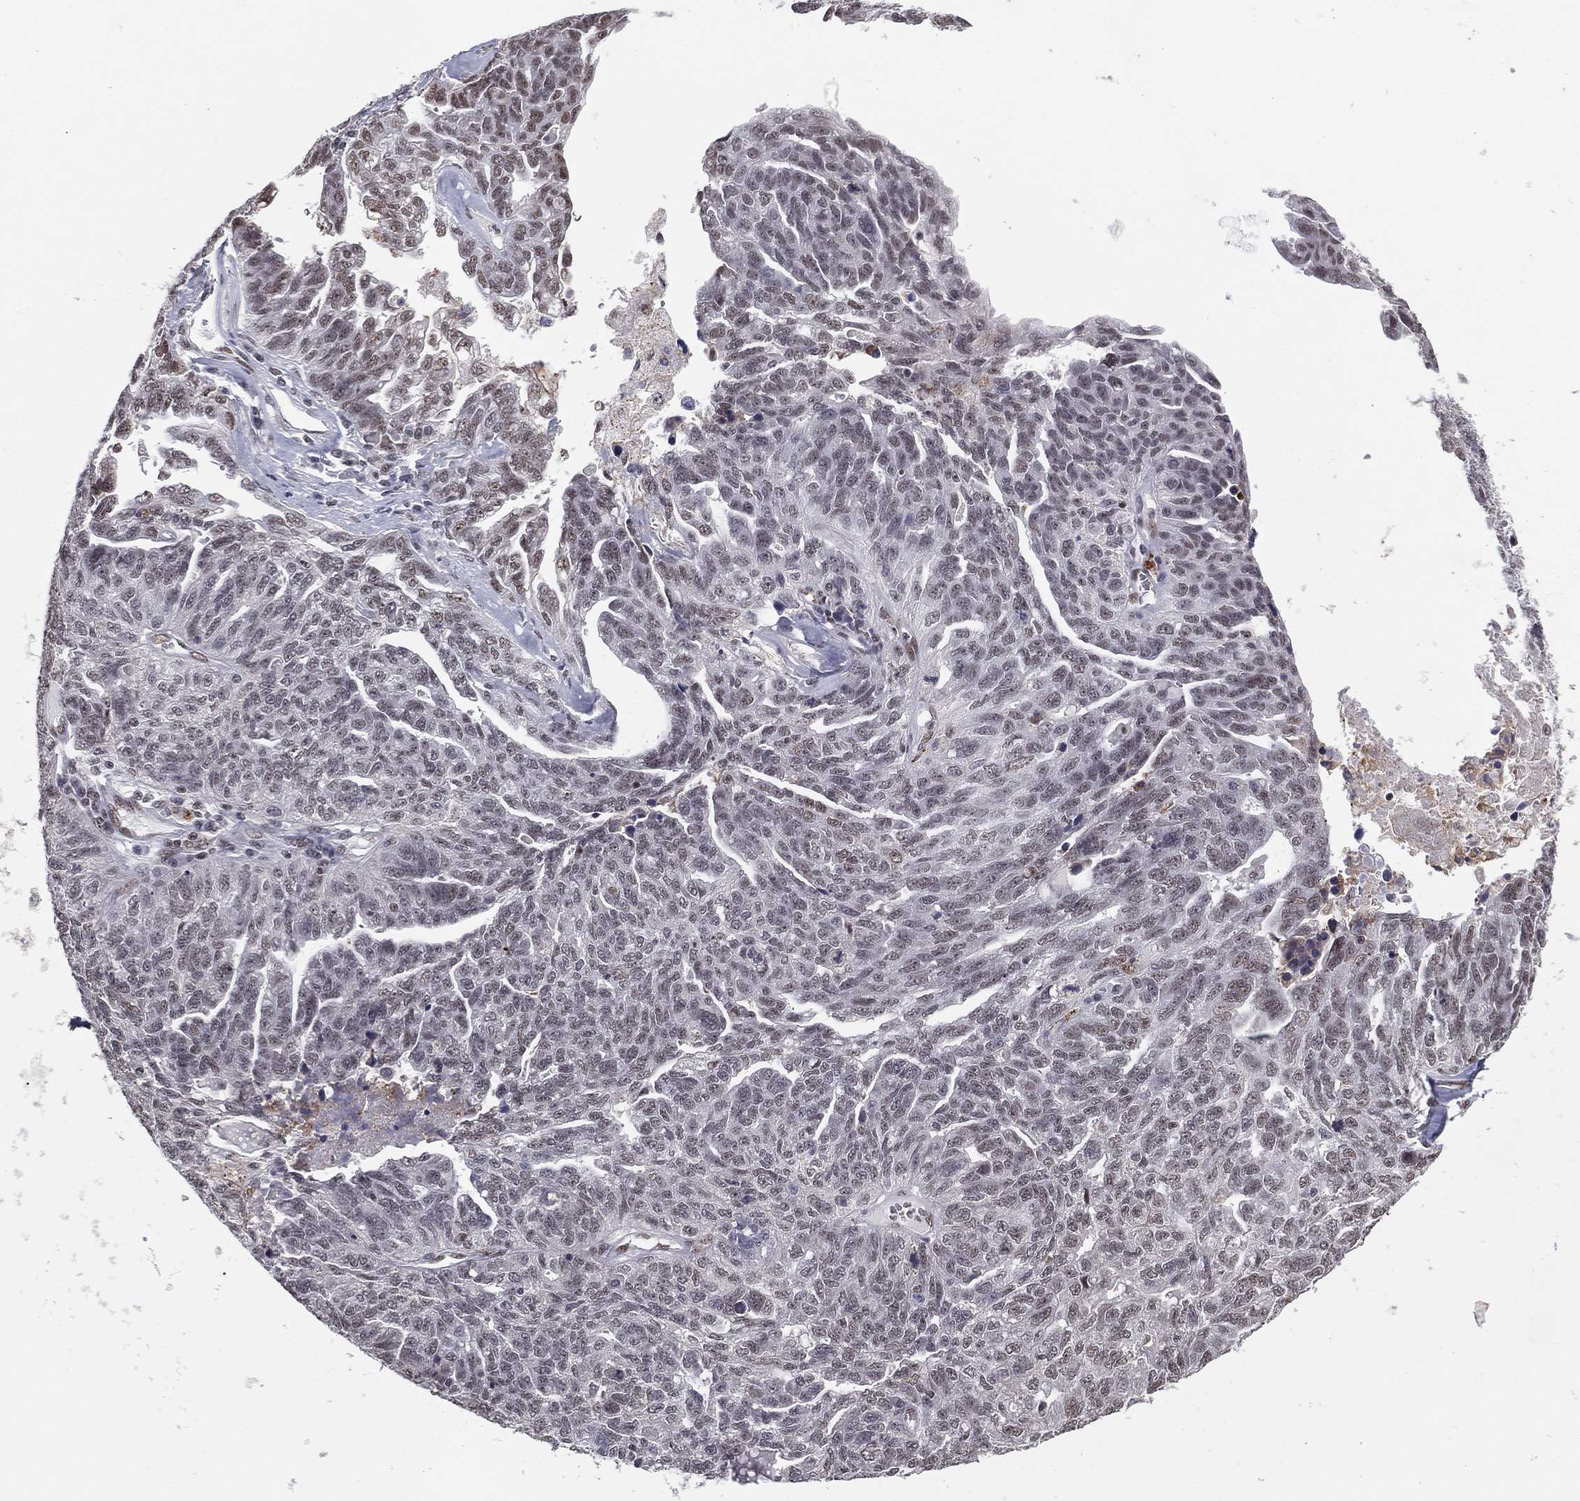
{"staining": {"intensity": "moderate", "quantity": "25%-75%", "location": "nuclear"}, "tissue": "ovarian cancer", "cell_type": "Tumor cells", "image_type": "cancer", "snomed": [{"axis": "morphology", "description": "Cystadenocarcinoma, serous, NOS"}, {"axis": "topography", "description": "Ovary"}], "caption": "IHC of ovarian serous cystadenocarcinoma demonstrates medium levels of moderate nuclear expression in about 25%-75% of tumor cells.", "gene": "GPALPP1", "patient": {"sex": "female", "age": 71}}